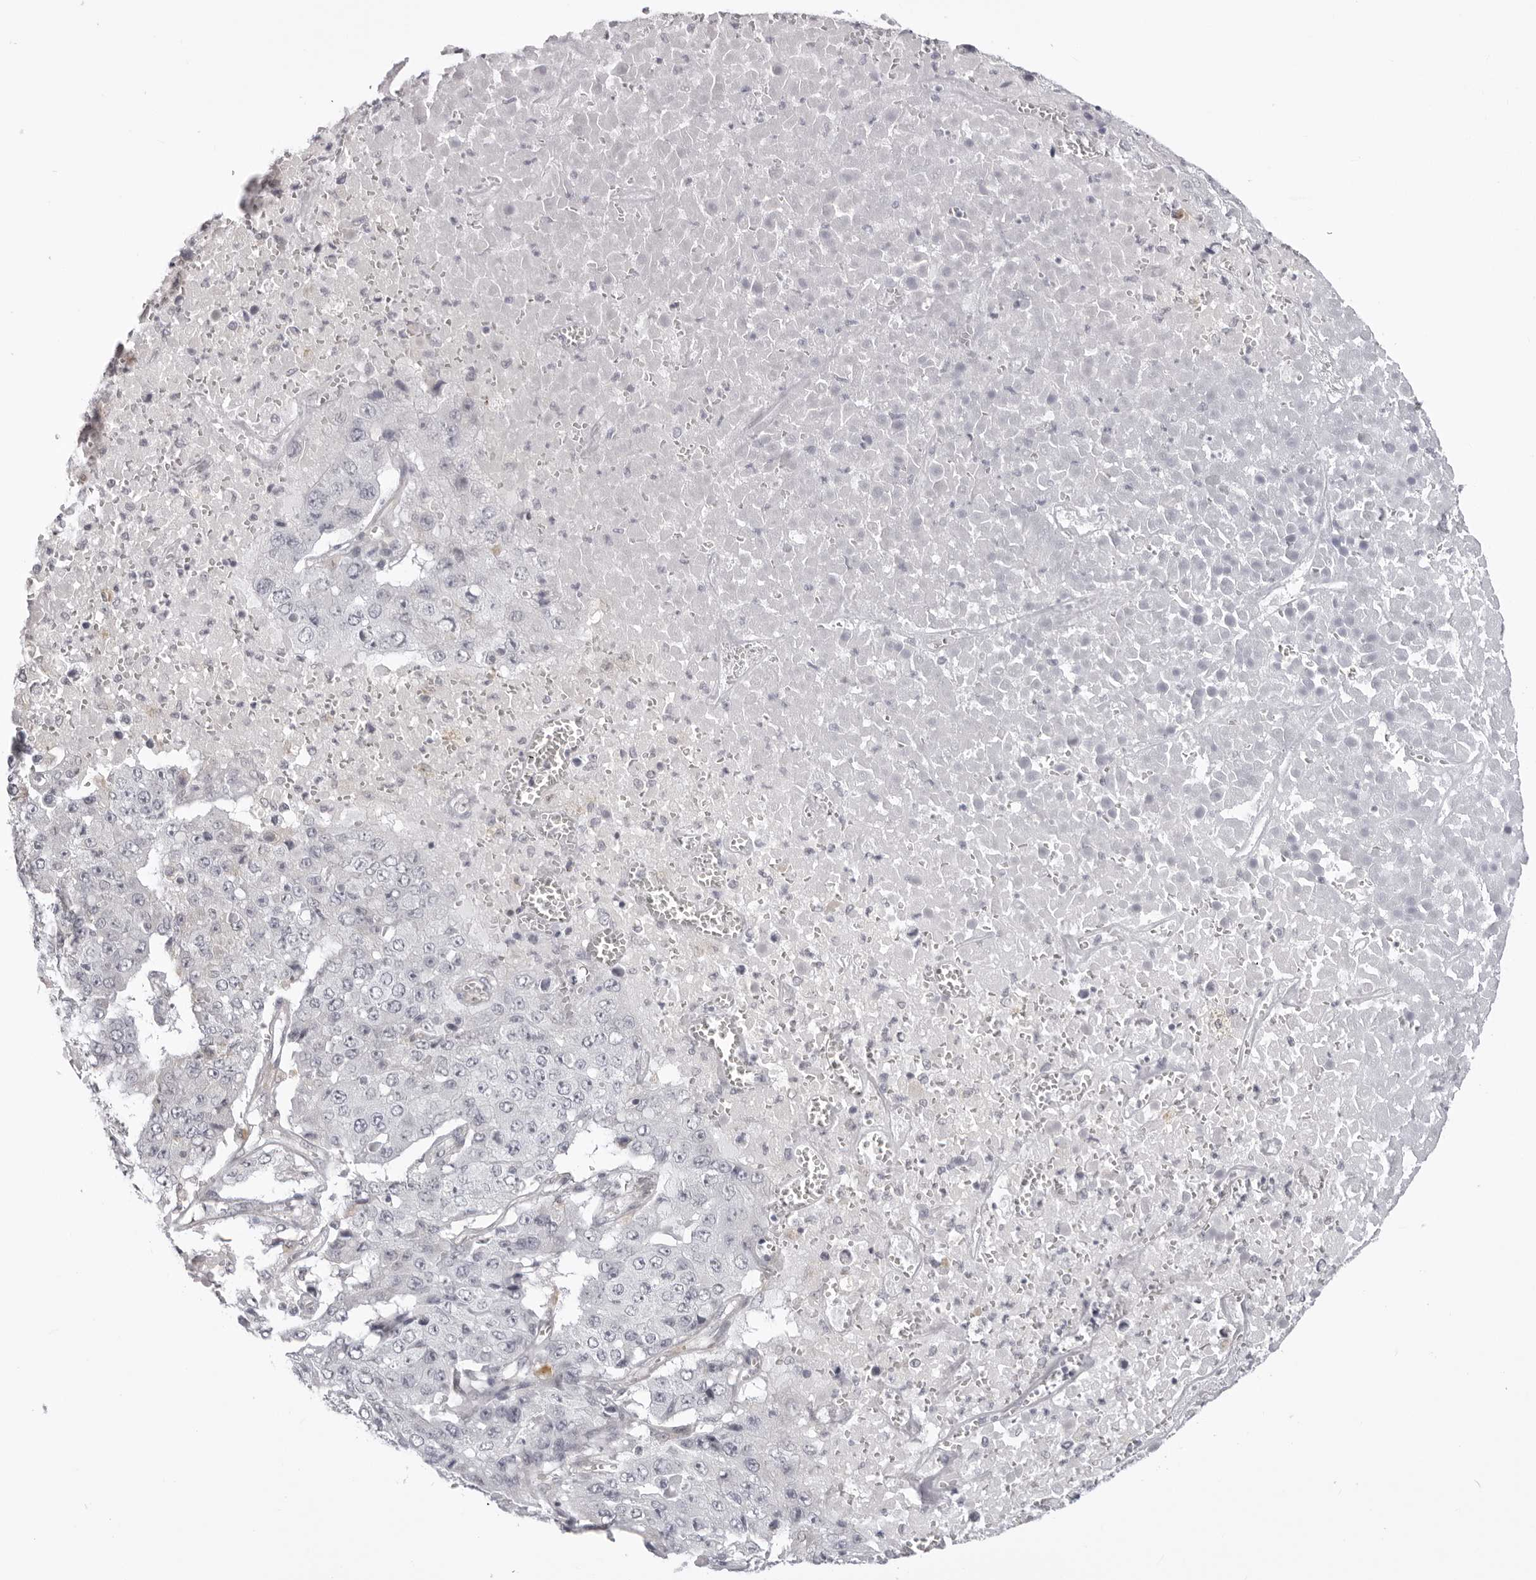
{"staining": {"intensity": "negative", "quantity": "none", "location": "none"}, "tissue": "pancreatic cancer", "cell_type": "Tumor cells", "image_type": "cancer", "snomed": [{"axis": "morphology", "description": "Adenocarcinoma, NOS"}, {"axis": "topography", "description": "Pancreas"}], "caption": "Tumor cells show no significant protein staining in adenocarcinoma (pancreatic).", "gene": "SUGCT", "patient": {"sex": "male", "age": 50}}